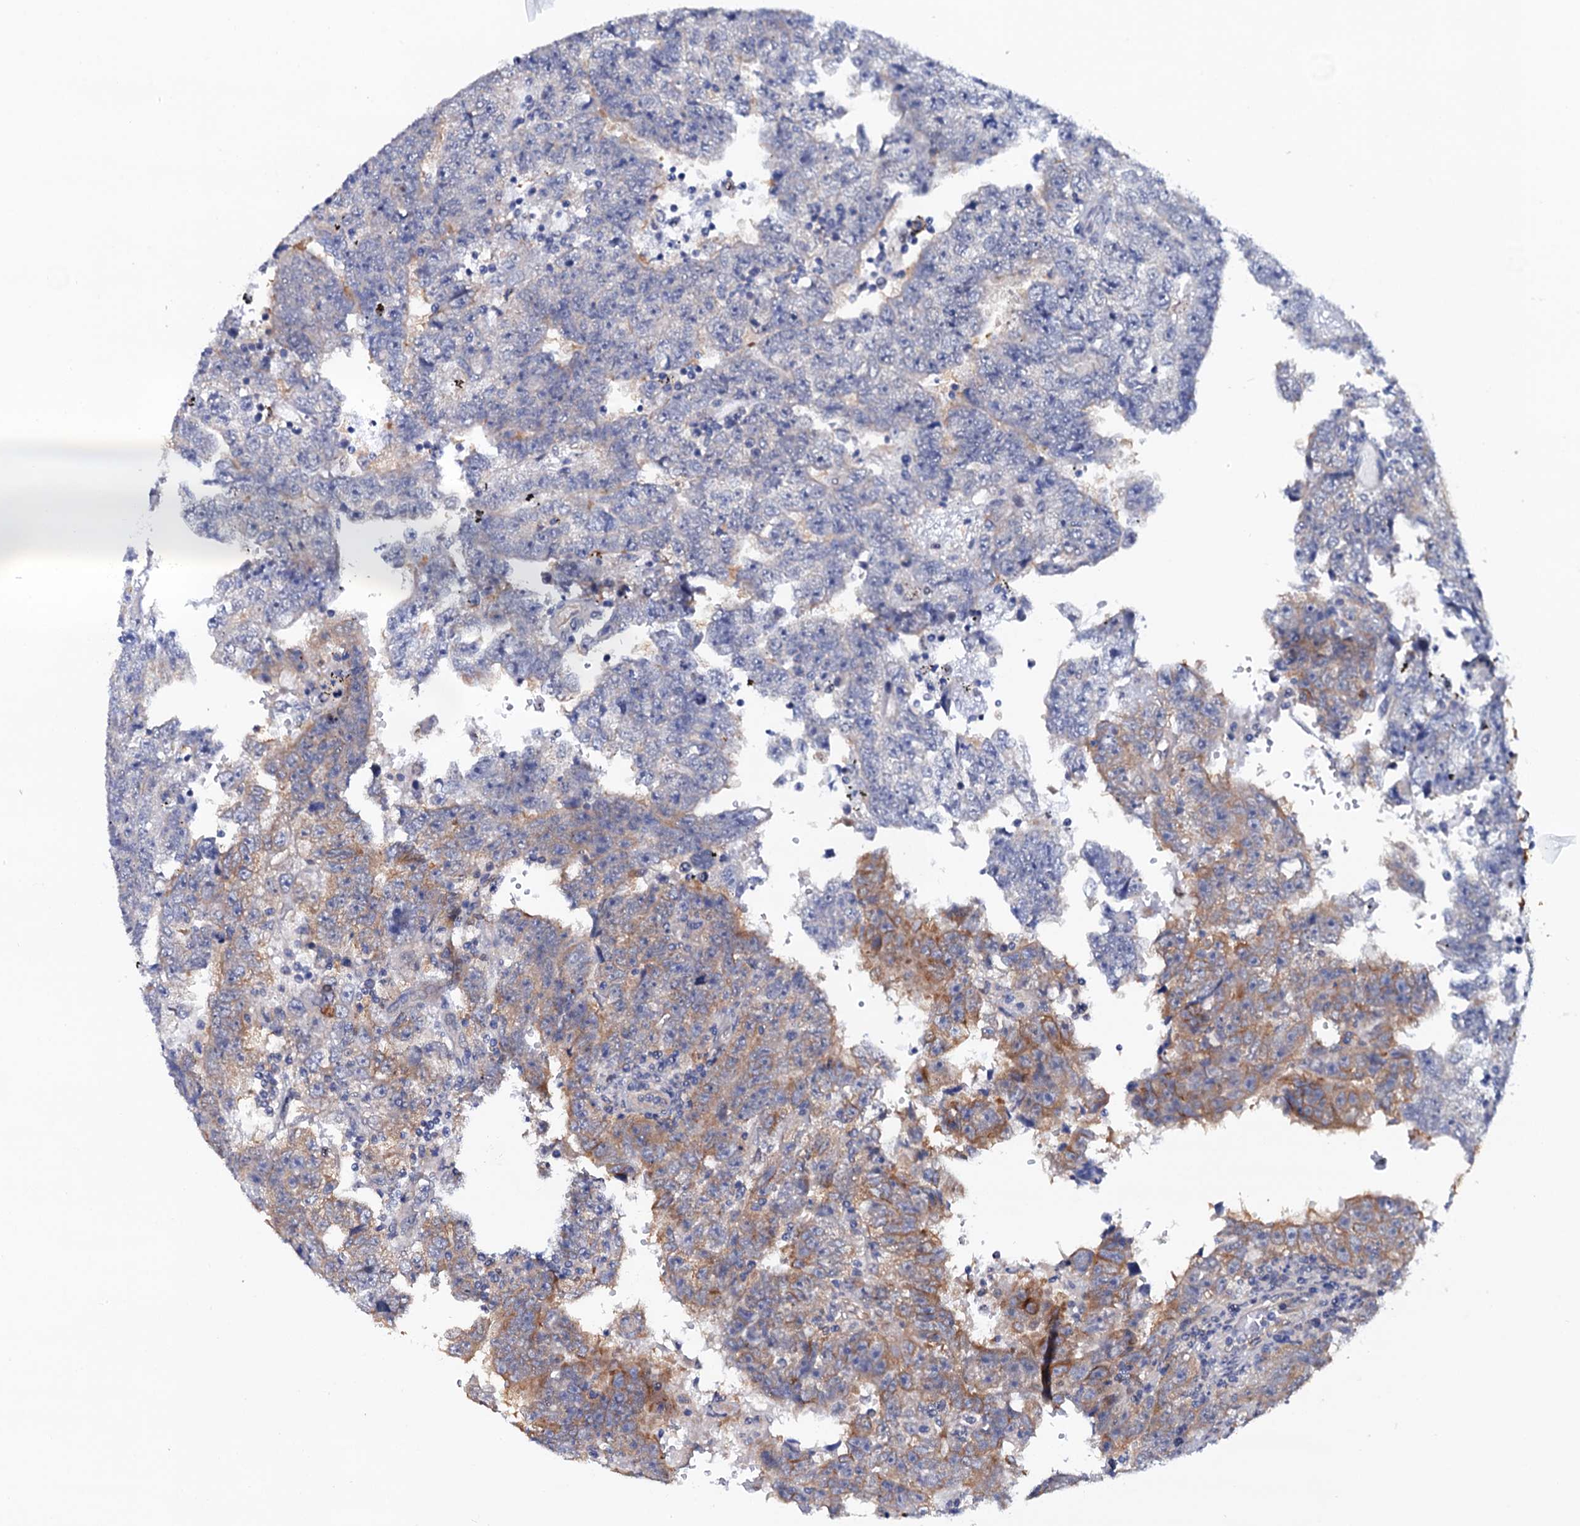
{"staining": {"intensity": "negative", "quantity": "none", "location": "none"}, "tissue": "testis cancer", "cell_type": "Tumor cells", "image_type": "cancer", "snomed": [{"axis": "morphology", "description": "Carcinoma, Embryonal, NOS"}, {"axis": "topography", "description": "Testis"}], "caption": "Micrograph shows no protein positivity in tumor cells of testis cancer tissue.", "gene": "ZDHHC18", "patient": {"sex": "male", "age": 25}}